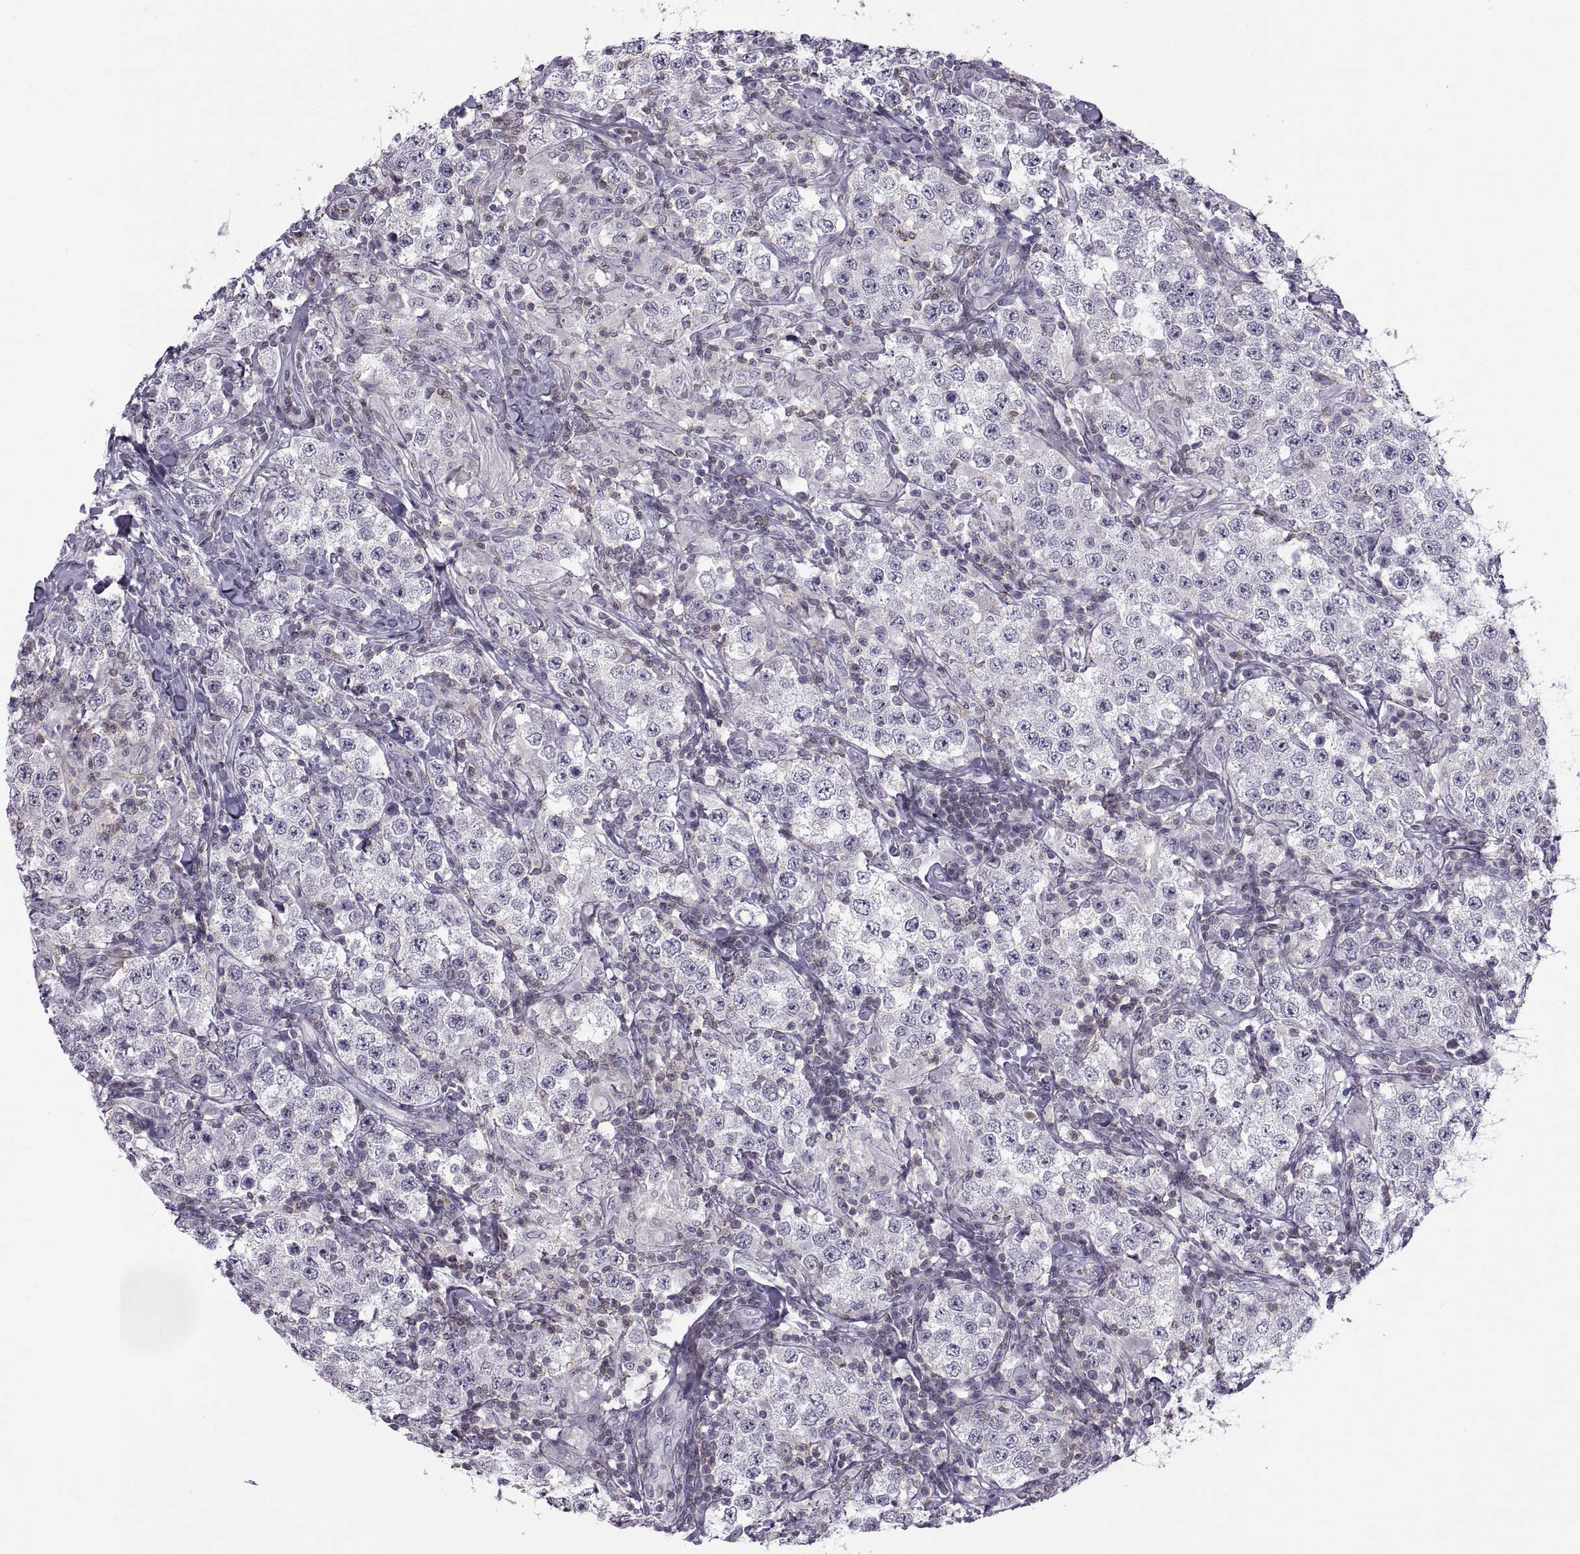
{"staining": {"intensity": "negative", "quantity": "none", "location": "none"}, "tissue": "testis cancer", "cell_type": "Tumor cells", "image_type": "cancer", "snomed": [{"axis": "morphology", "description": "Seminoma, NOS"}, {"axis": "morphology", "description": "Carcinoma, Embryonal, NOS"}, {"axis": "topography", "description": "Testis"}], "caption": "Tumor cells are negative for brown protein staining in testis cancer. (DAB (3,3'-diaminobenzidine) immunohistochemistry (IHC), high magnification).", "gene": "TTC21A", "patient": {"sex": "male", "age": 41}}